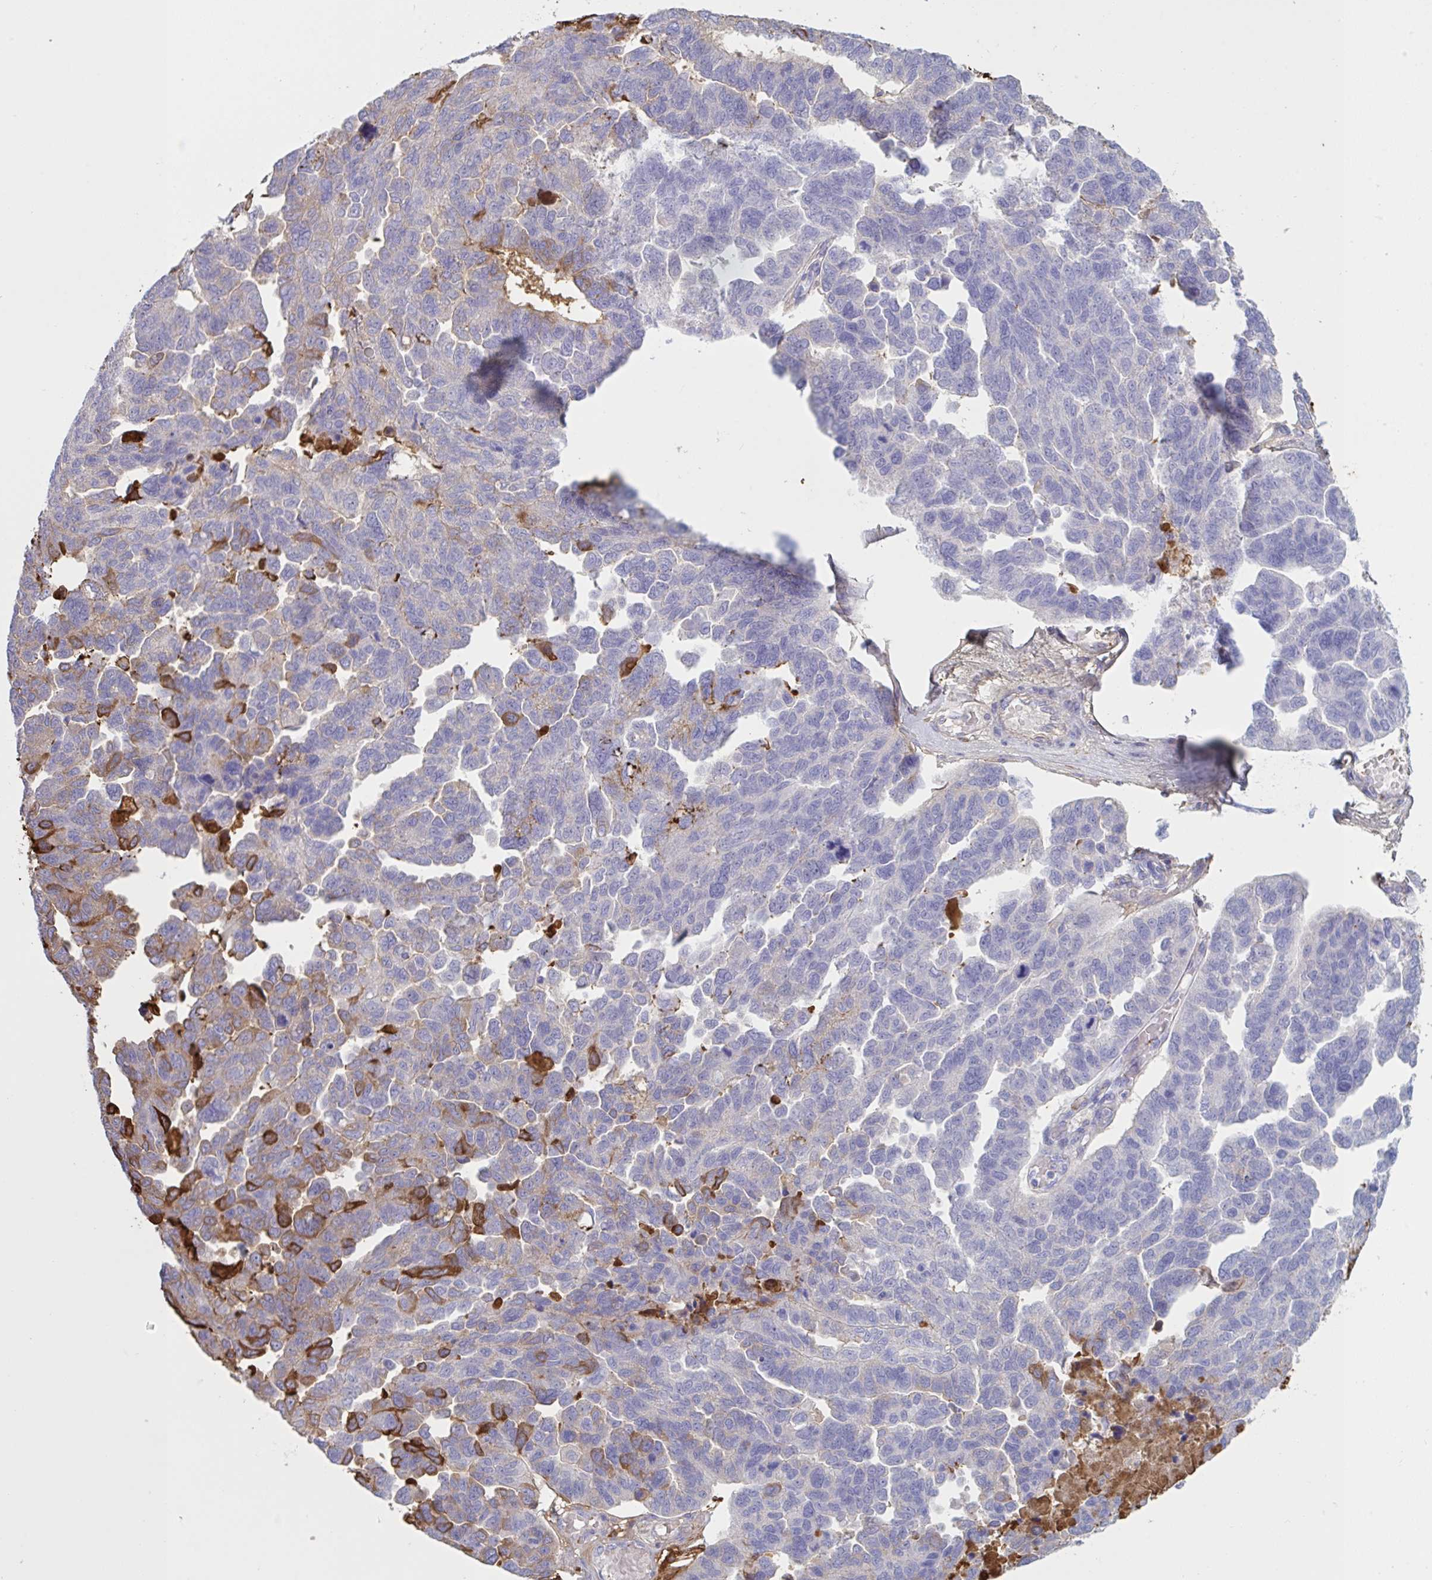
{"staining": {"intensity": "moderate", "quantity": "<25%", "location": "cytoplasmic/membranous"}, "tissue": "ovarian cancer", "cell_type": "Tumor cells", "image_type": "cancer", "snomed": [{"axis": "morphology", "description": "Cystadenocarcinoma, serous, NOS"}, {"axis": "topography", "description": "Ovary"}], "caption": "A micrograph showing moderate cytoplasmic/membranous expression in about <25% of tumor cells in ovarian serous cystadenocarcinoma, as visualized by brown immunohistochemical staining.", "gene": "IL1R1", "patient": {"sex": "female", "age": 64}}